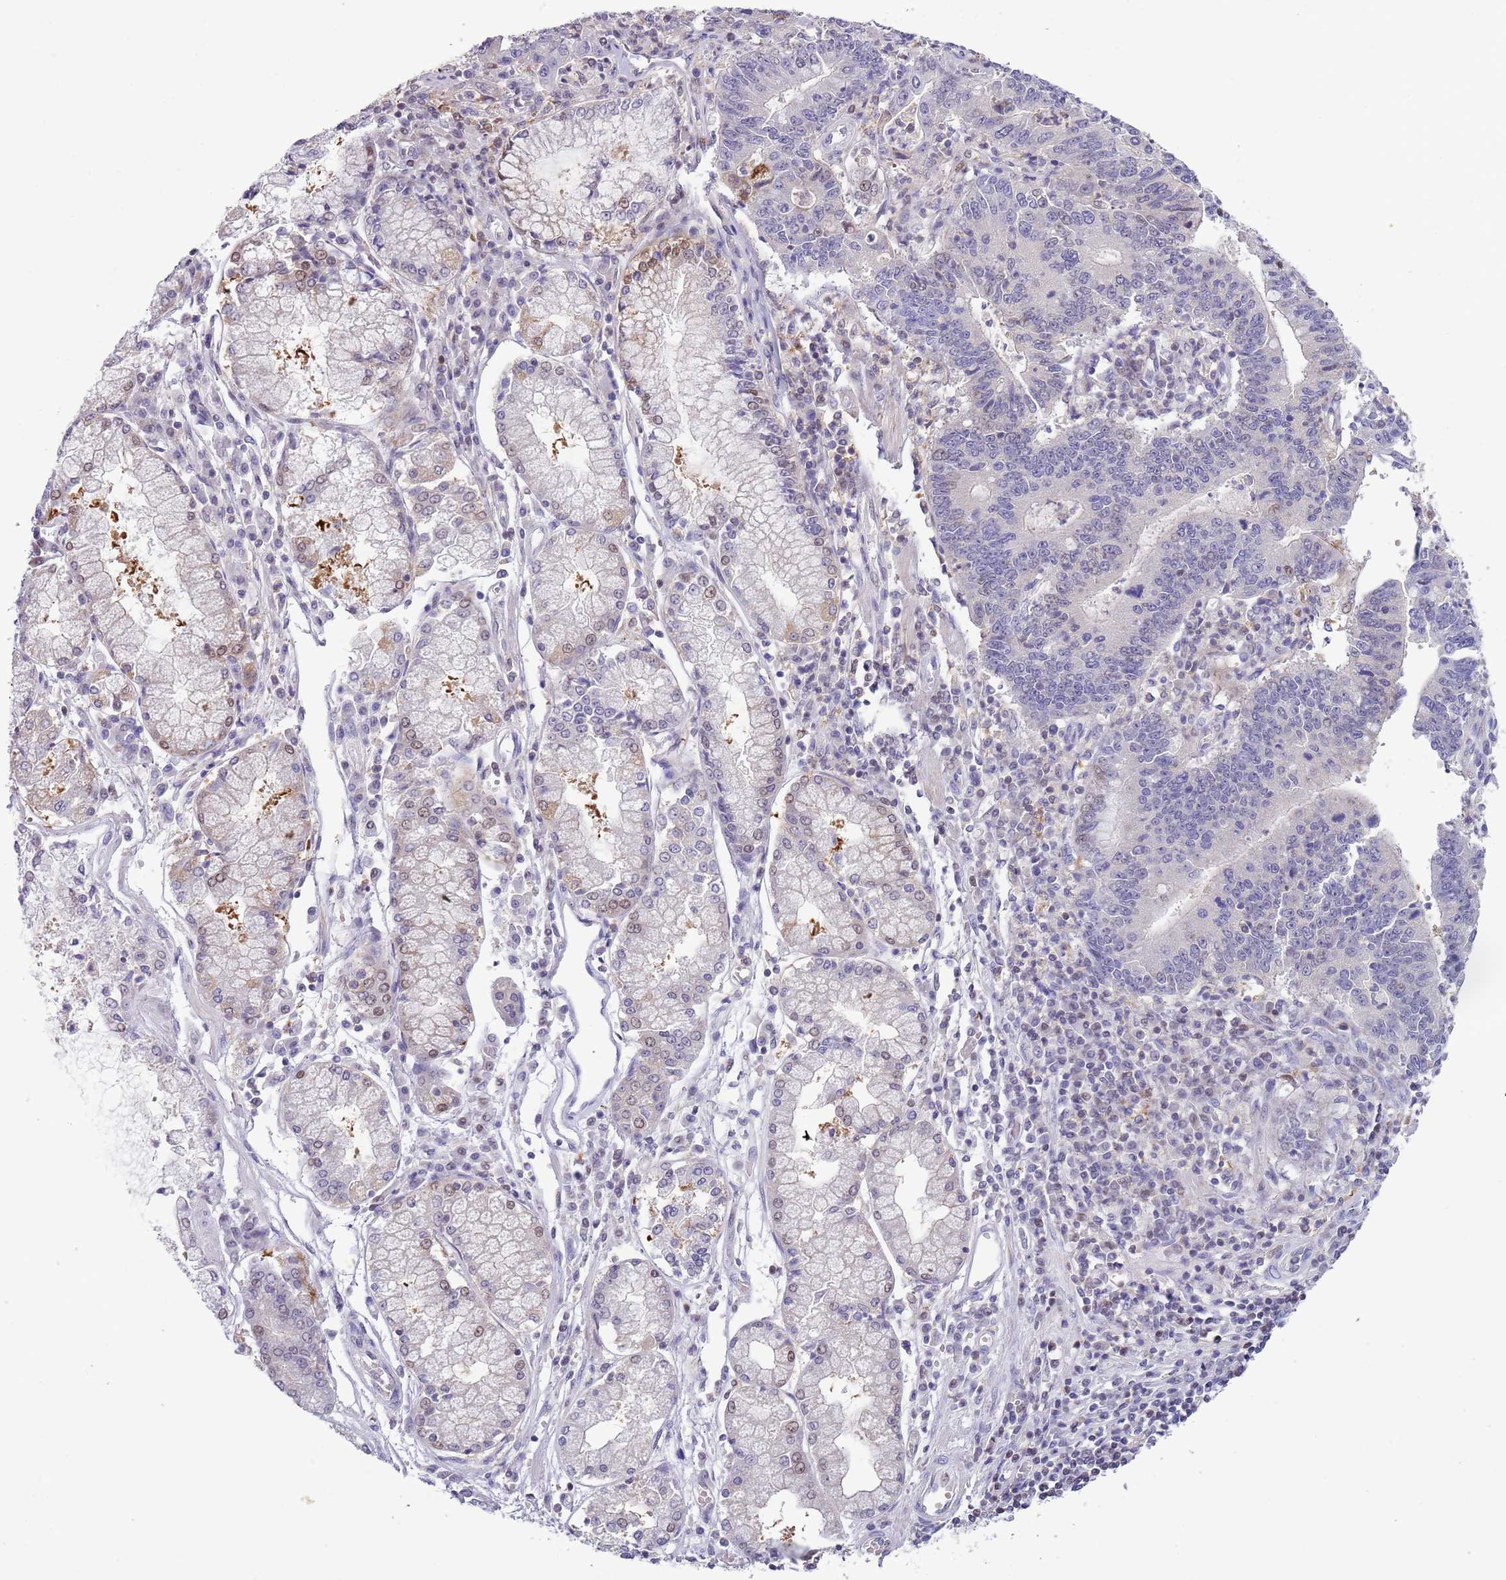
{"staining": {"intensity": "weak", "quantity": "<25%", "location": "nuclear"}, "tissue": "stomach cancer", "cell_type": "Tumor cells", "image_type": "cancer", "snomed": [{"axis": "morphology", "description": "Adenocarcinoma, NOS"}, {"axis": "topography", "description": "Stomach"}], "caption": "A photomicrograph of stomach cancer (adenocarcinoma) stained for a protein exhibits no brown staining in tumor cells.", "gene": "NBPF6", "patient": {"sex": "male", "age": 59}}